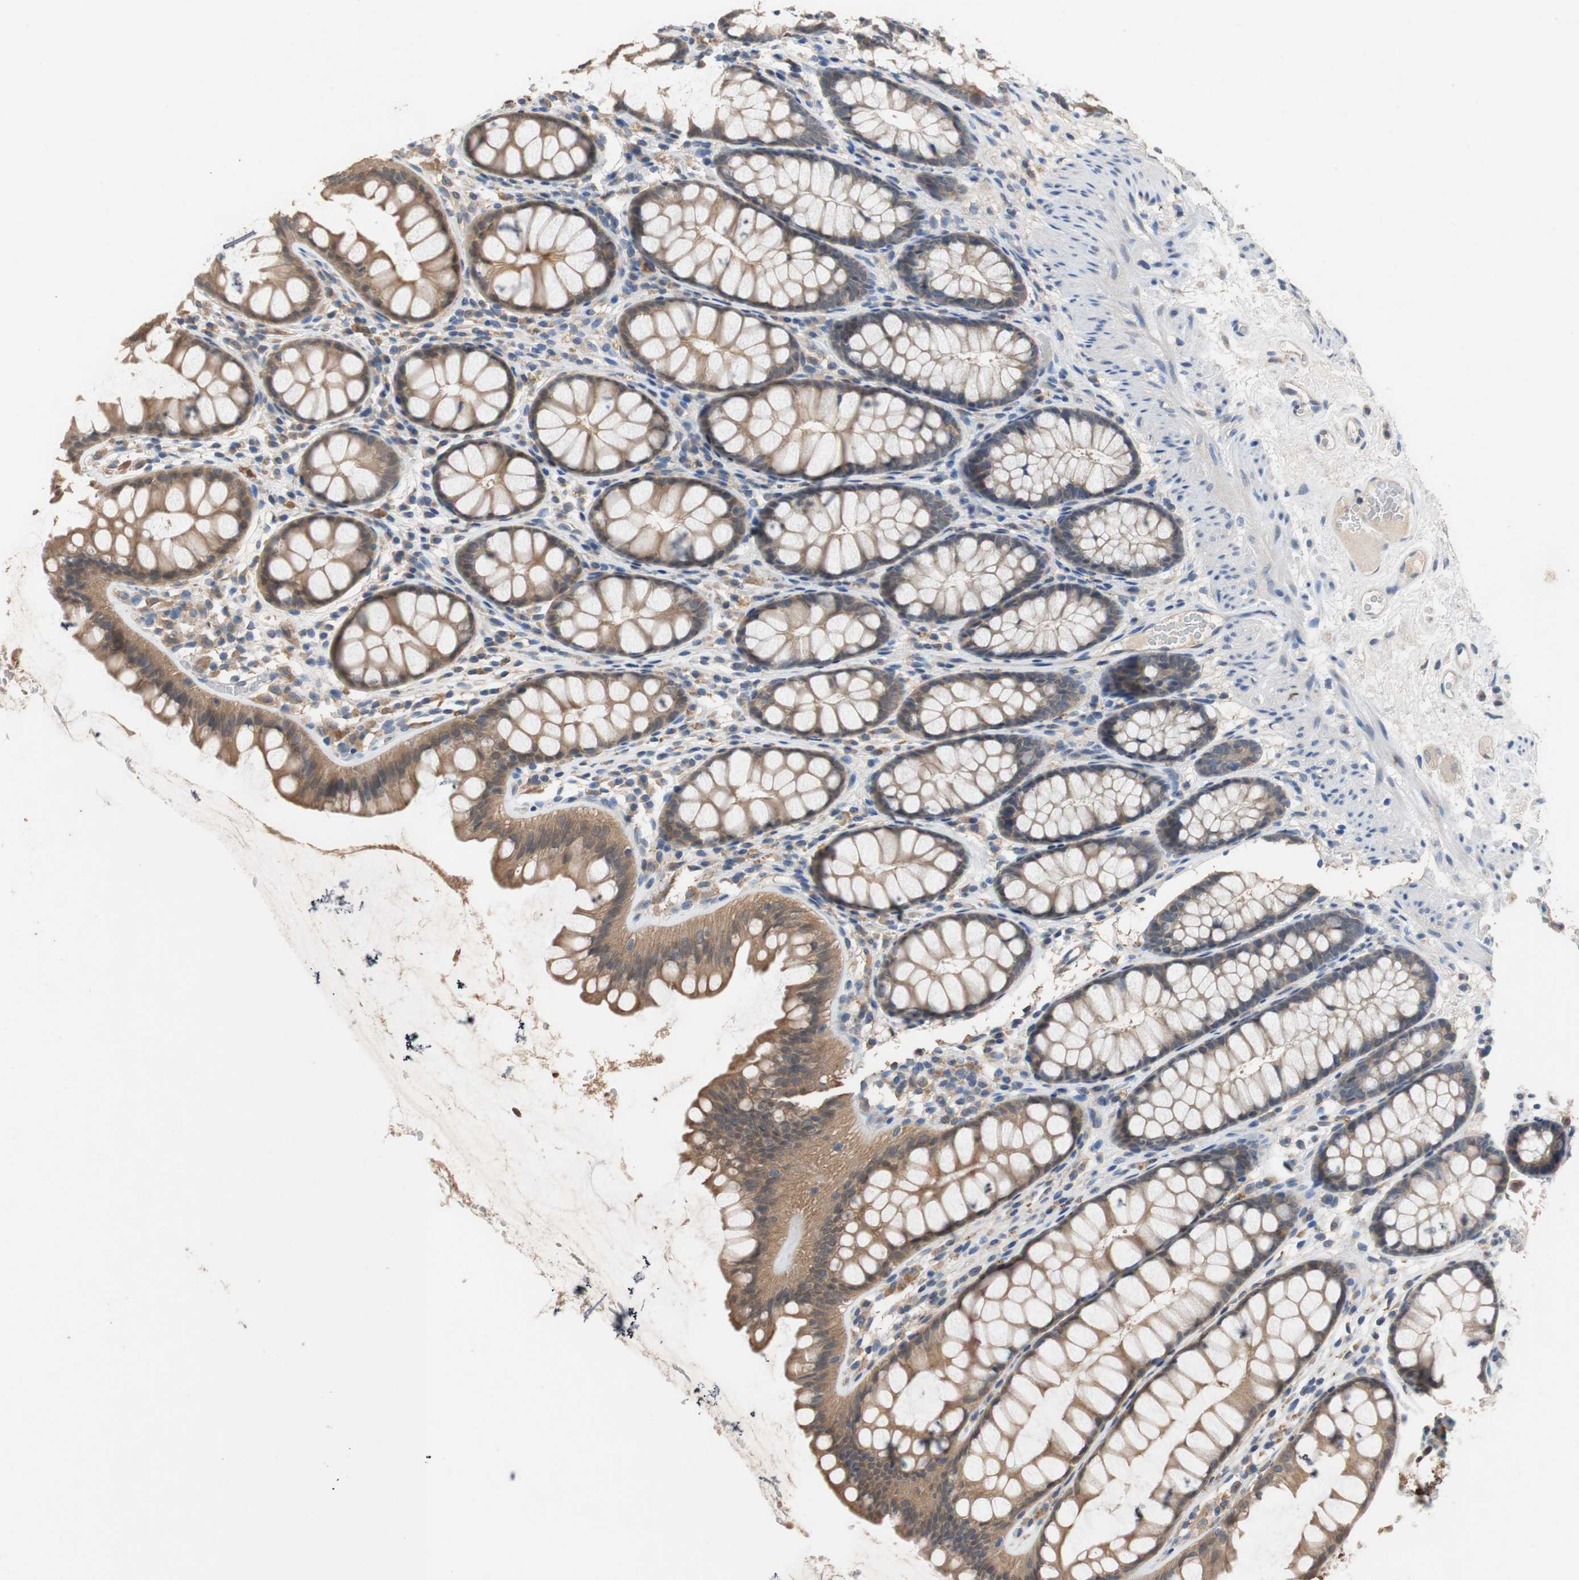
{"staining": {"intensity": "weak", "quantity": ">75%", "location": "cytoplasmic/membranous"}, "tissue": "colon", "cell_type": "Endothelial cells", "image_type": "normal", "snomed": [{"axis": "morphology", "description": "Normal tissue, NOS"}, {"axis": "topography", "description": "Colon"}], "caption": "IHC photomicrograph of unremarkable human colon stained for a protein (brown), which shows low levels of weak cytoplasmic/membranous expression in approximately >75% of endothelial cells.", "gene": "ADAP1", "patient": {"sex": "female", "age": 55}}